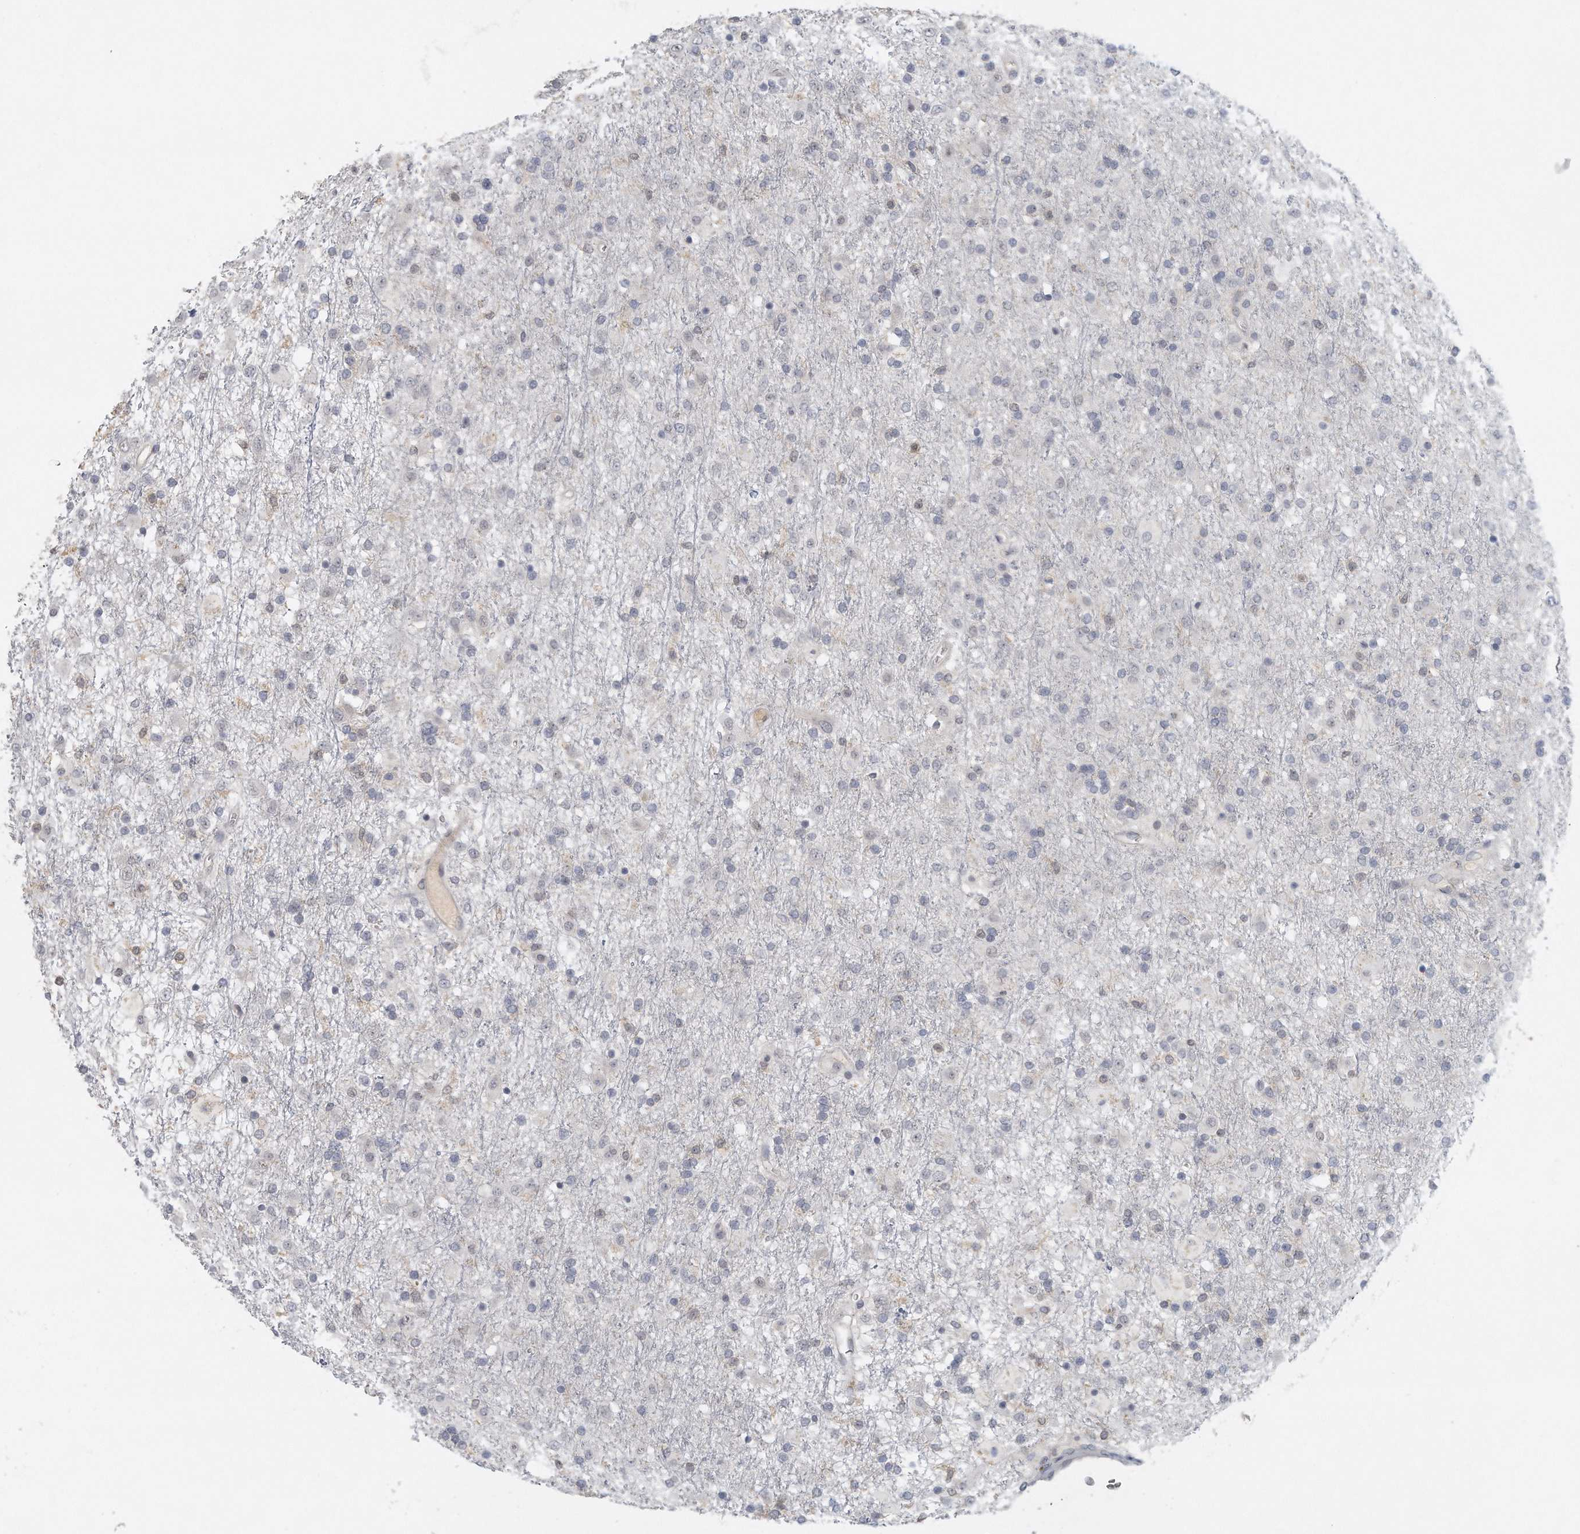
{"staining": {"intensity": "negative", "quantity": "none", "location": "none"}, "tissue": "glioma", "cell_type": "Tumor cells", "image_type": "cancer", "snomed": [{"axis": "morphology", "description": "Glioma, malignant, Low grade"}, {"axis": "topography", "description": "Brain"}], "caption": "Tumor cells are negative for protein expression in human glioma.", "gene": "DDX43", "patient": {"sex": "male", "age": 65}}